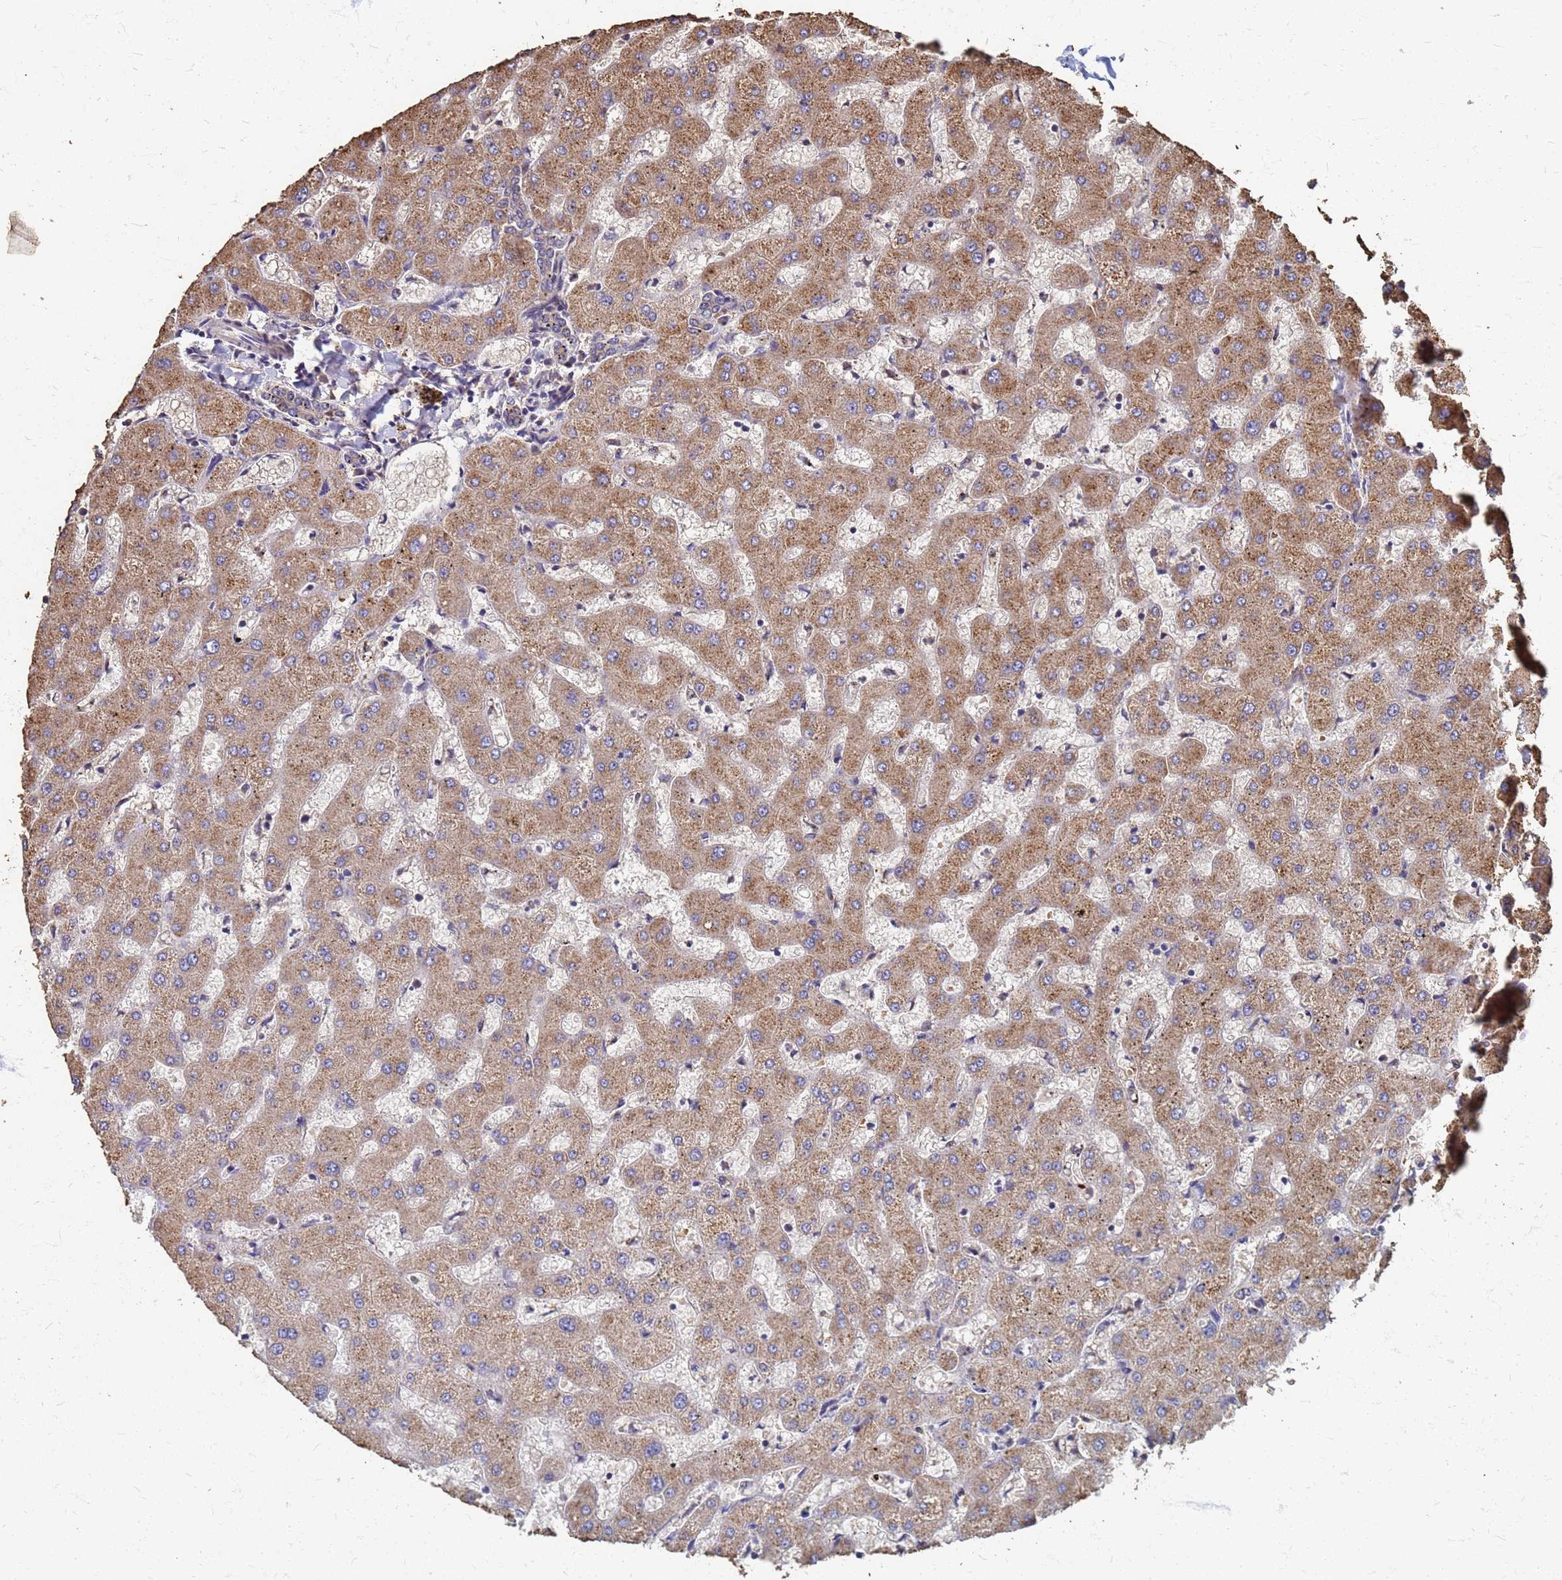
{"staining": {"intensity": "weak", "quantity": ">75%", "location": "cytoplasmic/membranous"}, "tissue": "liver", "cell_type": "Cholangiocytes", "image_type": "normal", "snomed": [{"axis": "morphology", "description": "Normal tissue, NOS"}, {"axis": "topography", "description": "Liver"}], "caption": "Normal liver demonstrates weak cytoplasmic/membranous expression in approximately >75% of cholangiocytes, visualized by immunohistochemistry. (brown staining indicates protein expression, while blue staining denotes nuclei).", "gene": "DPH5", "patient": {"sex": "female", "age": 63}}